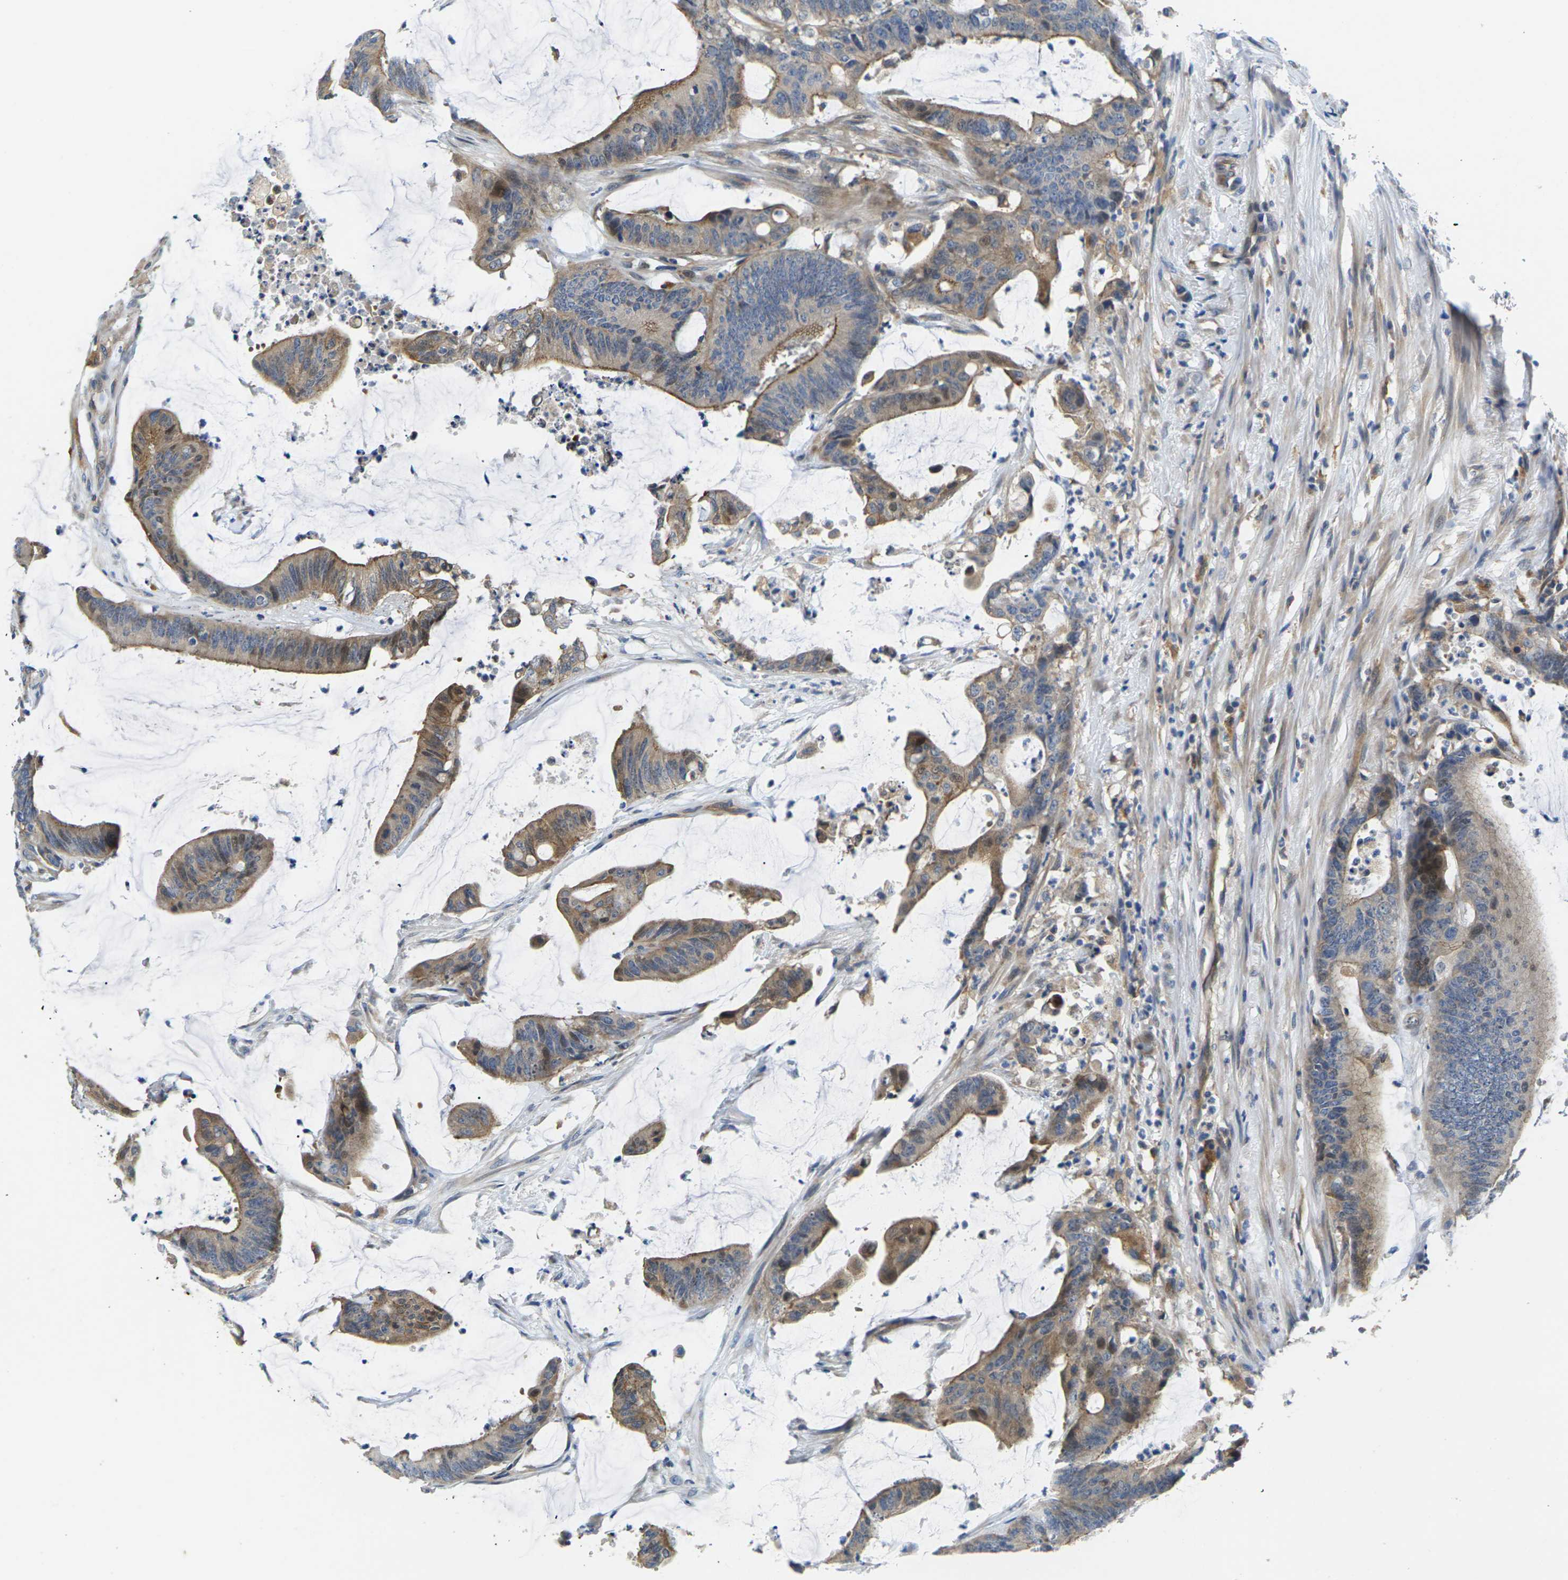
{"staining": {"intensity": "moderate", "quantity": ">75%", "location": "cytoplasmic/membranous"}, "tissue": "colorectal cancer", "cell_type": "Tumor cells", "image_type": "cancer", "snomed": [{"axis": "morphology", "description": "Adenocarcinoma, NOS"}, {"axis": "topography", "description": "Rectum"}], "caption": "Protein analysis of colorectal cancer tissue shows moderate cytoplasmic/membranous positivity in approximately >75% of tumor cells.", "gene": "SCNN1A", "patient": {"sex": "female", "age": 66}}